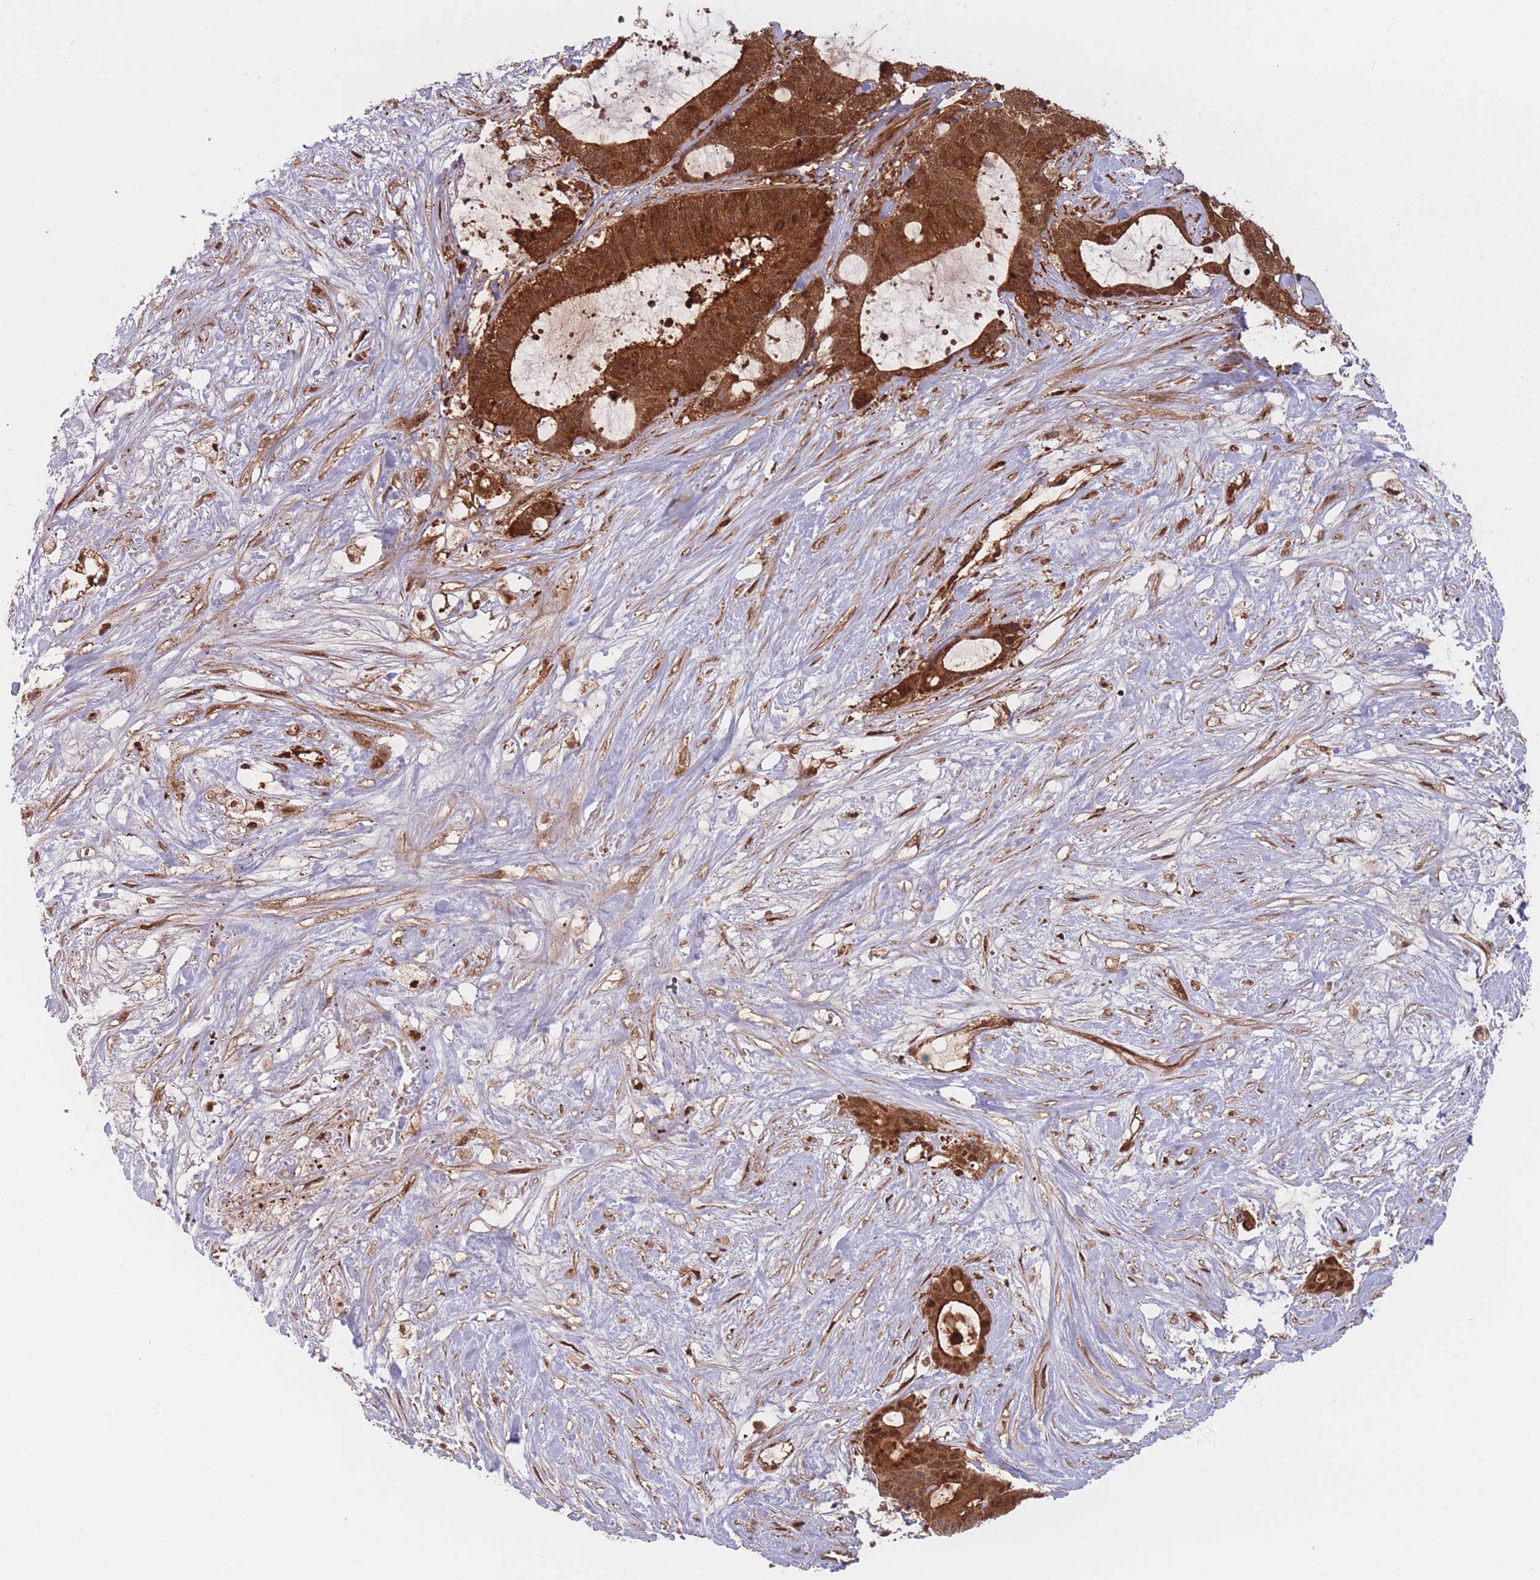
{"staining": {"intensity": "strong", "quantity": ">75%", "location": "cytoplasmic/membranous,nuclear"}, "tissue": "liver cancer", "cell_type": "Tumor cells", "image_type": "cancer", "snomed": [{"axis": "morphology", "description": "Normal tissue, NOS"}, {"axis": "morphology", "description": "Cholangiocarcinoma"}, {"axis": "topography", "description": "Liver"}, {"axis": "topography", "description": "Peripheral nerve tissue"}], "caption": "Immunohistochemistry (DAB (3,3'-diaminobenzidine)) staining of liver cancer demonstrates strong cytoplasmic/membranous and nuclear protein positivity in about >75% of tumor cells.", "gene": "PODXL2", "patient": {"sex": "female", "age": 73}}